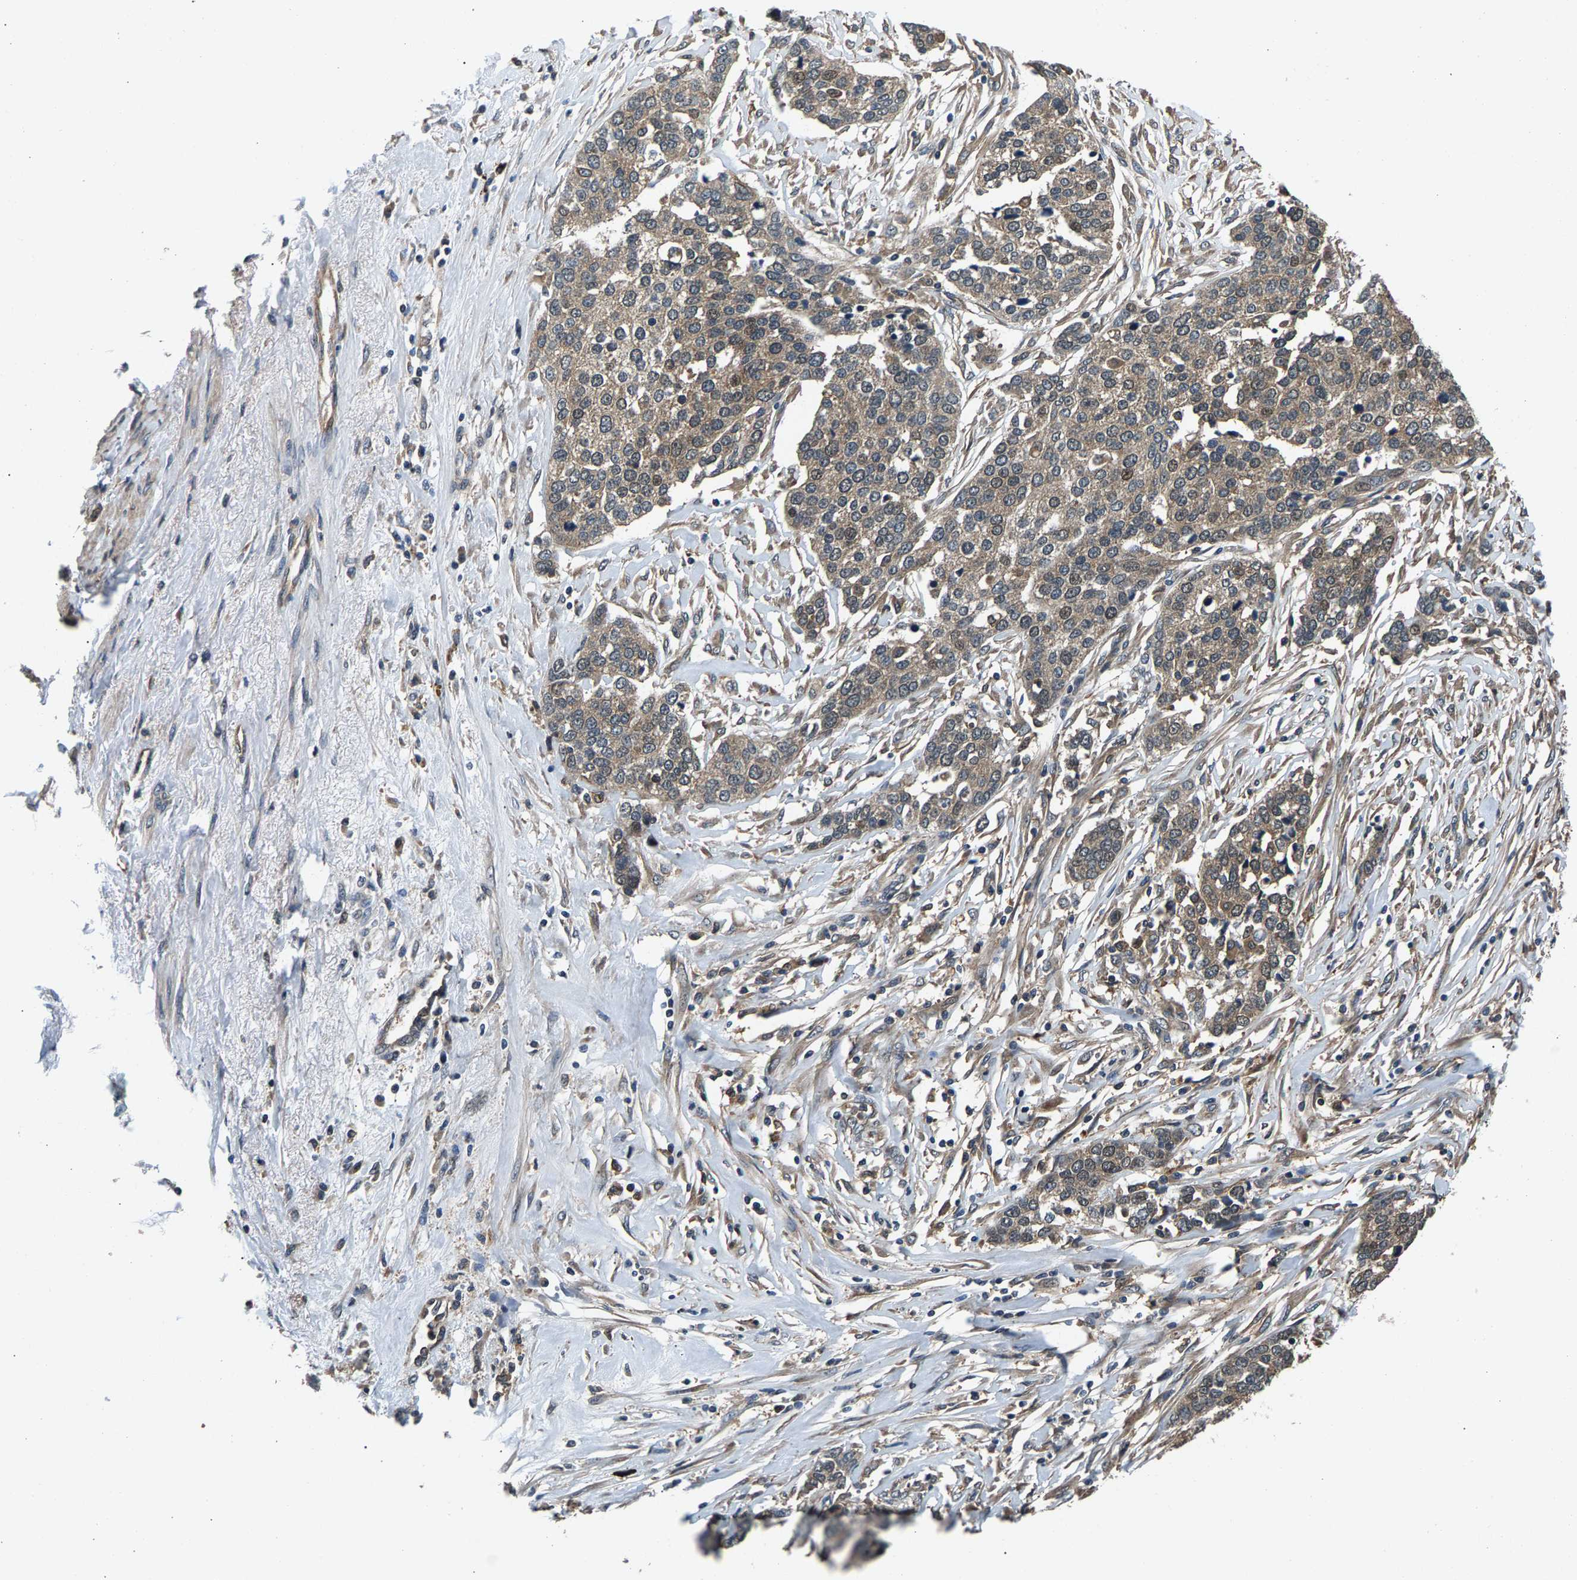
{"staining": {"intensity": "moderate", "quantity": ">75%", "location": "cytoplasmic/membranous"}, "tissue": "ovarian cancer", "cell_type": "Tumor cells", "image_type": "cancer", "snomed": [{"axis": "morphology", "description": "Cystadenocarcinoma, serous, NOS"}, {"axis": "topography", "description": "Ovary"}], "caption": "IHC (DAB (3,3'-diaminobenzidine)) staining of human ovarian cancer (serous cystadenocarcinoma) demonstrates moderate cytoplasmic/membranous protein positivity in about >75% of tumor cells. (DAB (3,3'-diaminobenzidine) IHC with brightfield microscopy, high magnification).", "gene": "FAM78A", "patient": {"sex": "female", "age": 44}}